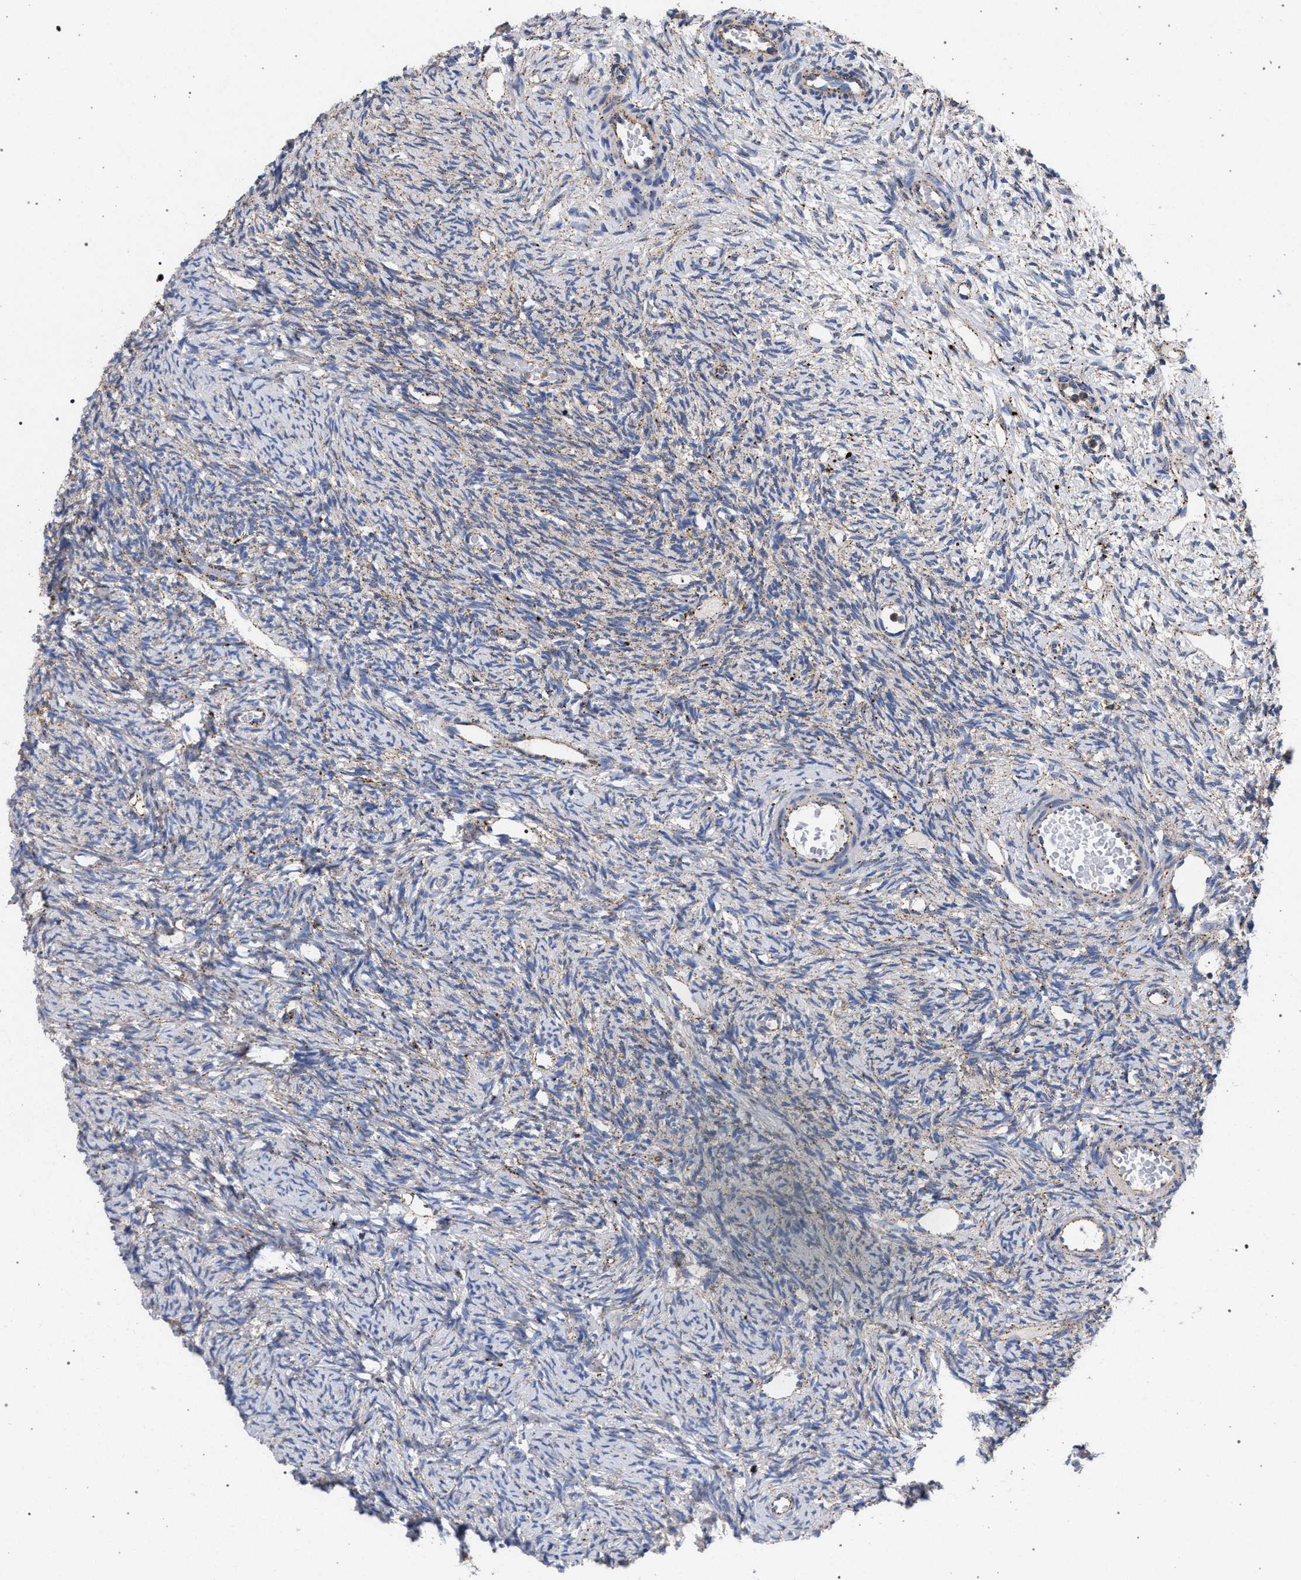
{"staining": {"intensity": "weak", "quantity": "25%-75%", "location": "cytoplasmic/membranous"}, "tissue": "ovary", "cell_type": "Ovarian stroma cells", "image_type": "normal", "snomed": [{"axis": "morphology", "description": "Normal tissue, NOS"}, {"axis": "topography", "description": "Ovary"}], "caption": "Ovary stained with DAB immunohistochemistry reveals low levels of weak cytoplasmic/membranous expression in about 25%-75% of ovarian stroma cells.", "gene": "PPT1", "patient": {"sex": "female", "age": 33}}